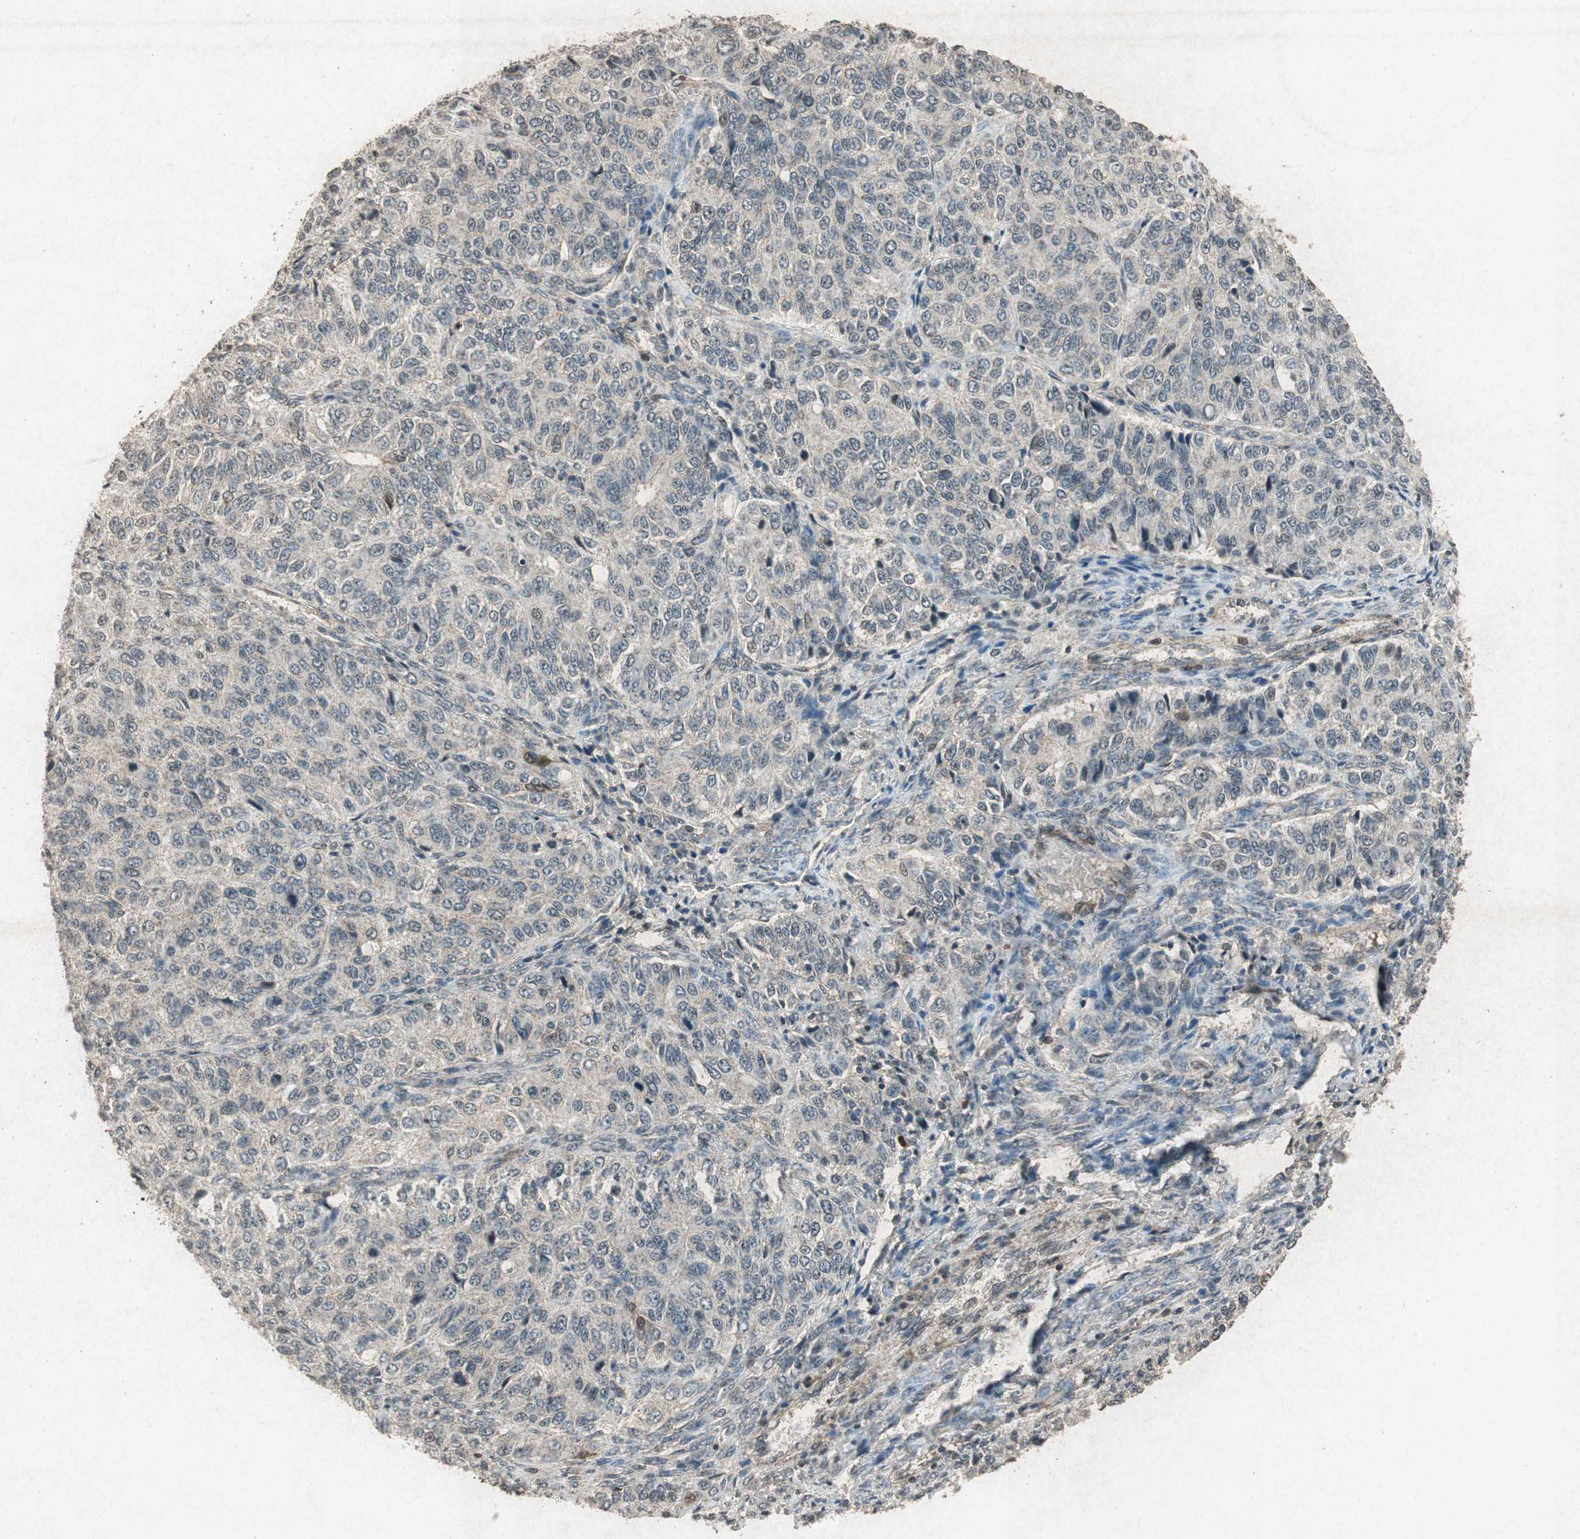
{"staining": {"intensity": "negative", "quantity": "none", "location": "none"}, "tissue": "ovarian cancer", "cell_type": "Tumor cells", "image_type": "cancer", "snomed": [{"axis": "morphology", "description": "Carcinoma, endometroid"}, {"axis": "topography", "description": "Ovary"}], "caption": "Human endometroid carcinoma (ovarian) stained for a protein using immunohistochemistry (IHC) demonstrates no expression in tumor cells.", "gene": "PRKG1", "patient": {"sex": "female", "age": 51}}